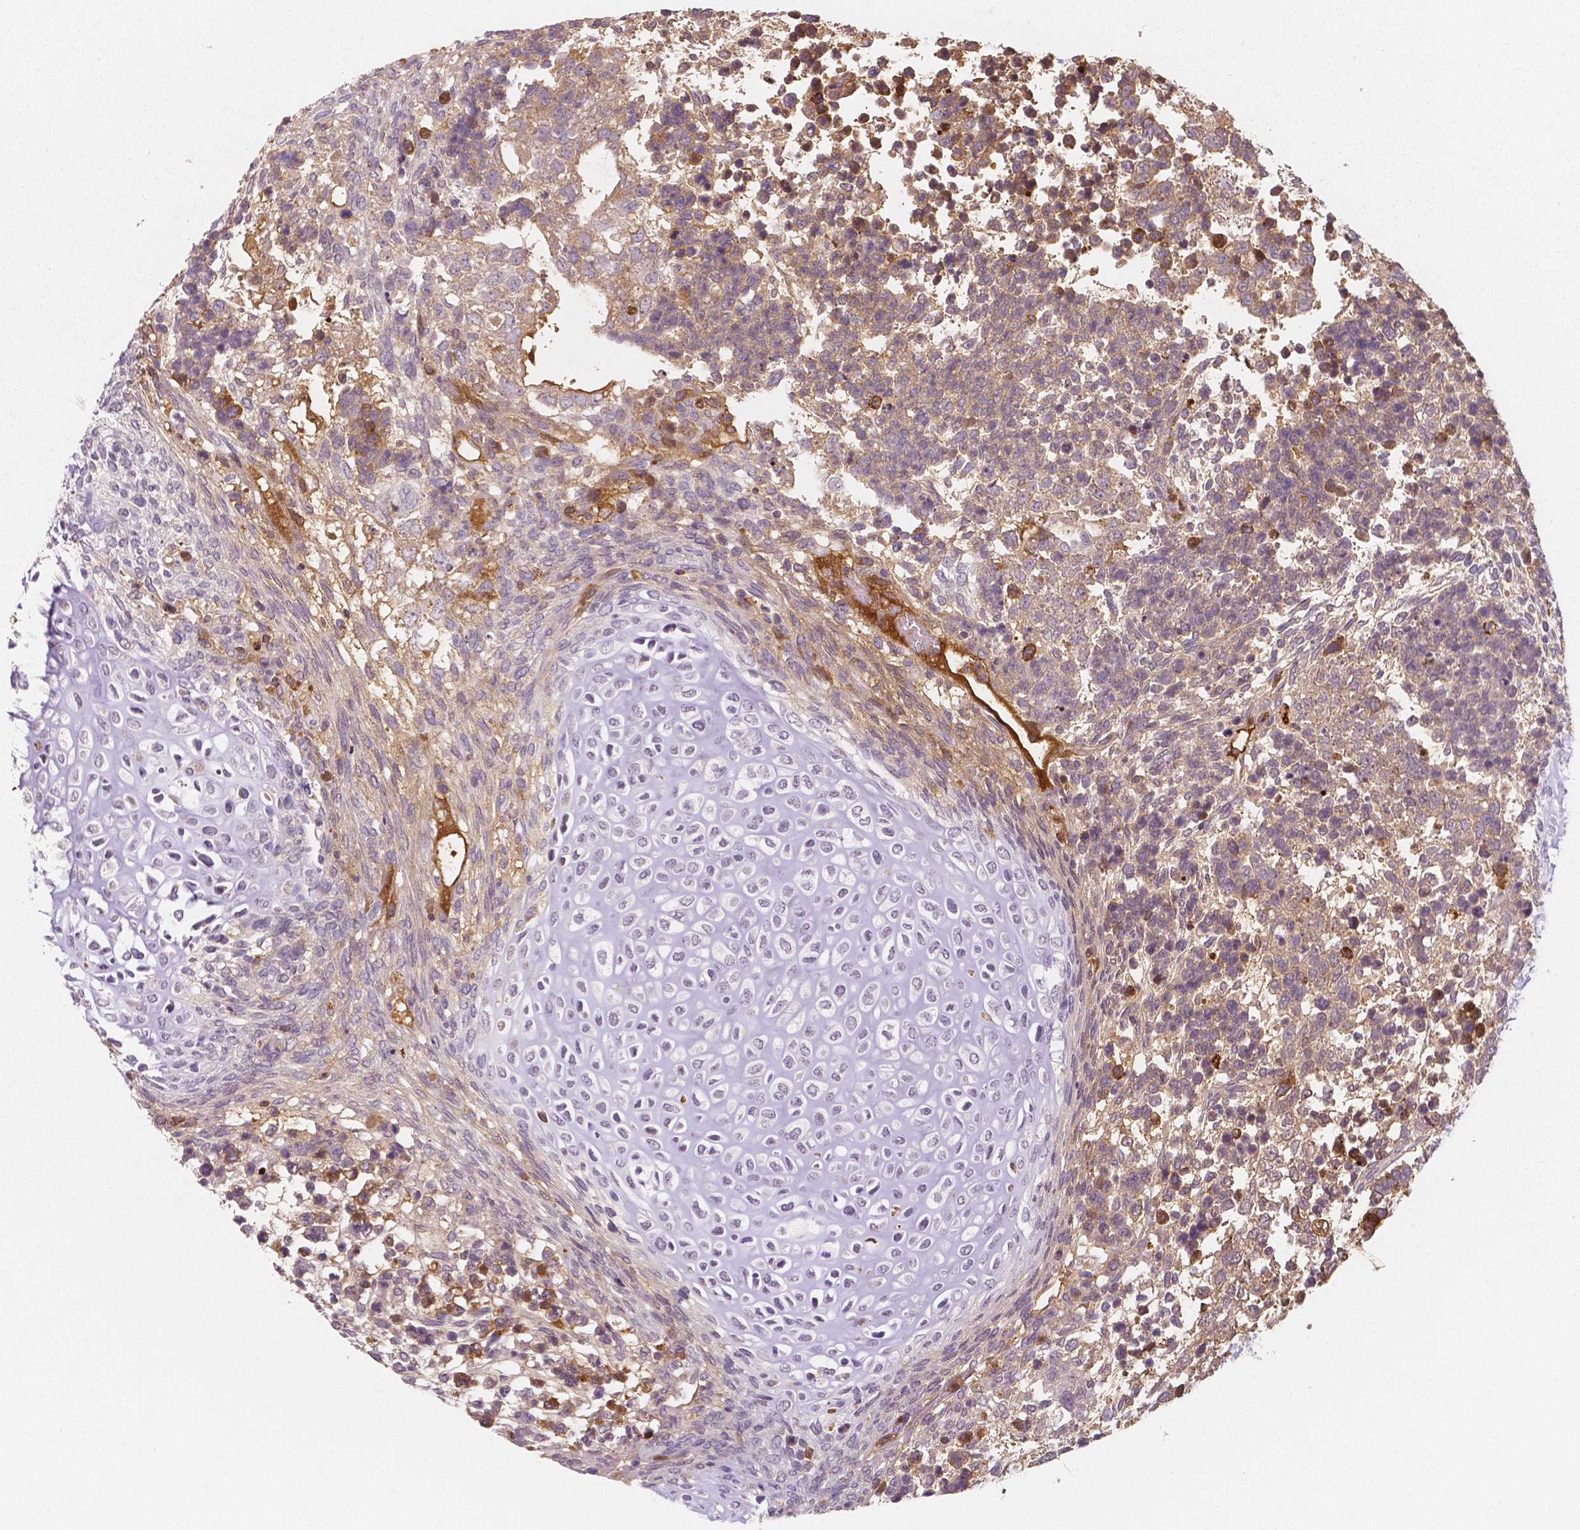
{"staining": {"intensity": "weak", "quantity": "25%-75%", "location": "cytoplasmic/membranous"}, "tissue": "testis cancer", "cell_type": "Tumor cells", "image_type": "cancer", "snomed": [{"axis": "morphology", "description": "Carcinoma, Embryonal, NOS"}, {"axis": "topography", "description": "Testis"}], "caption": "Testis embryonal carcinoma stained for a protein (brown) reveals weak cytoplasmic/membranous positive expression in approximately 25%-75% of tumor cells.", "gene": "APOA4", "patient": {"sex": "male", "age": 23}}